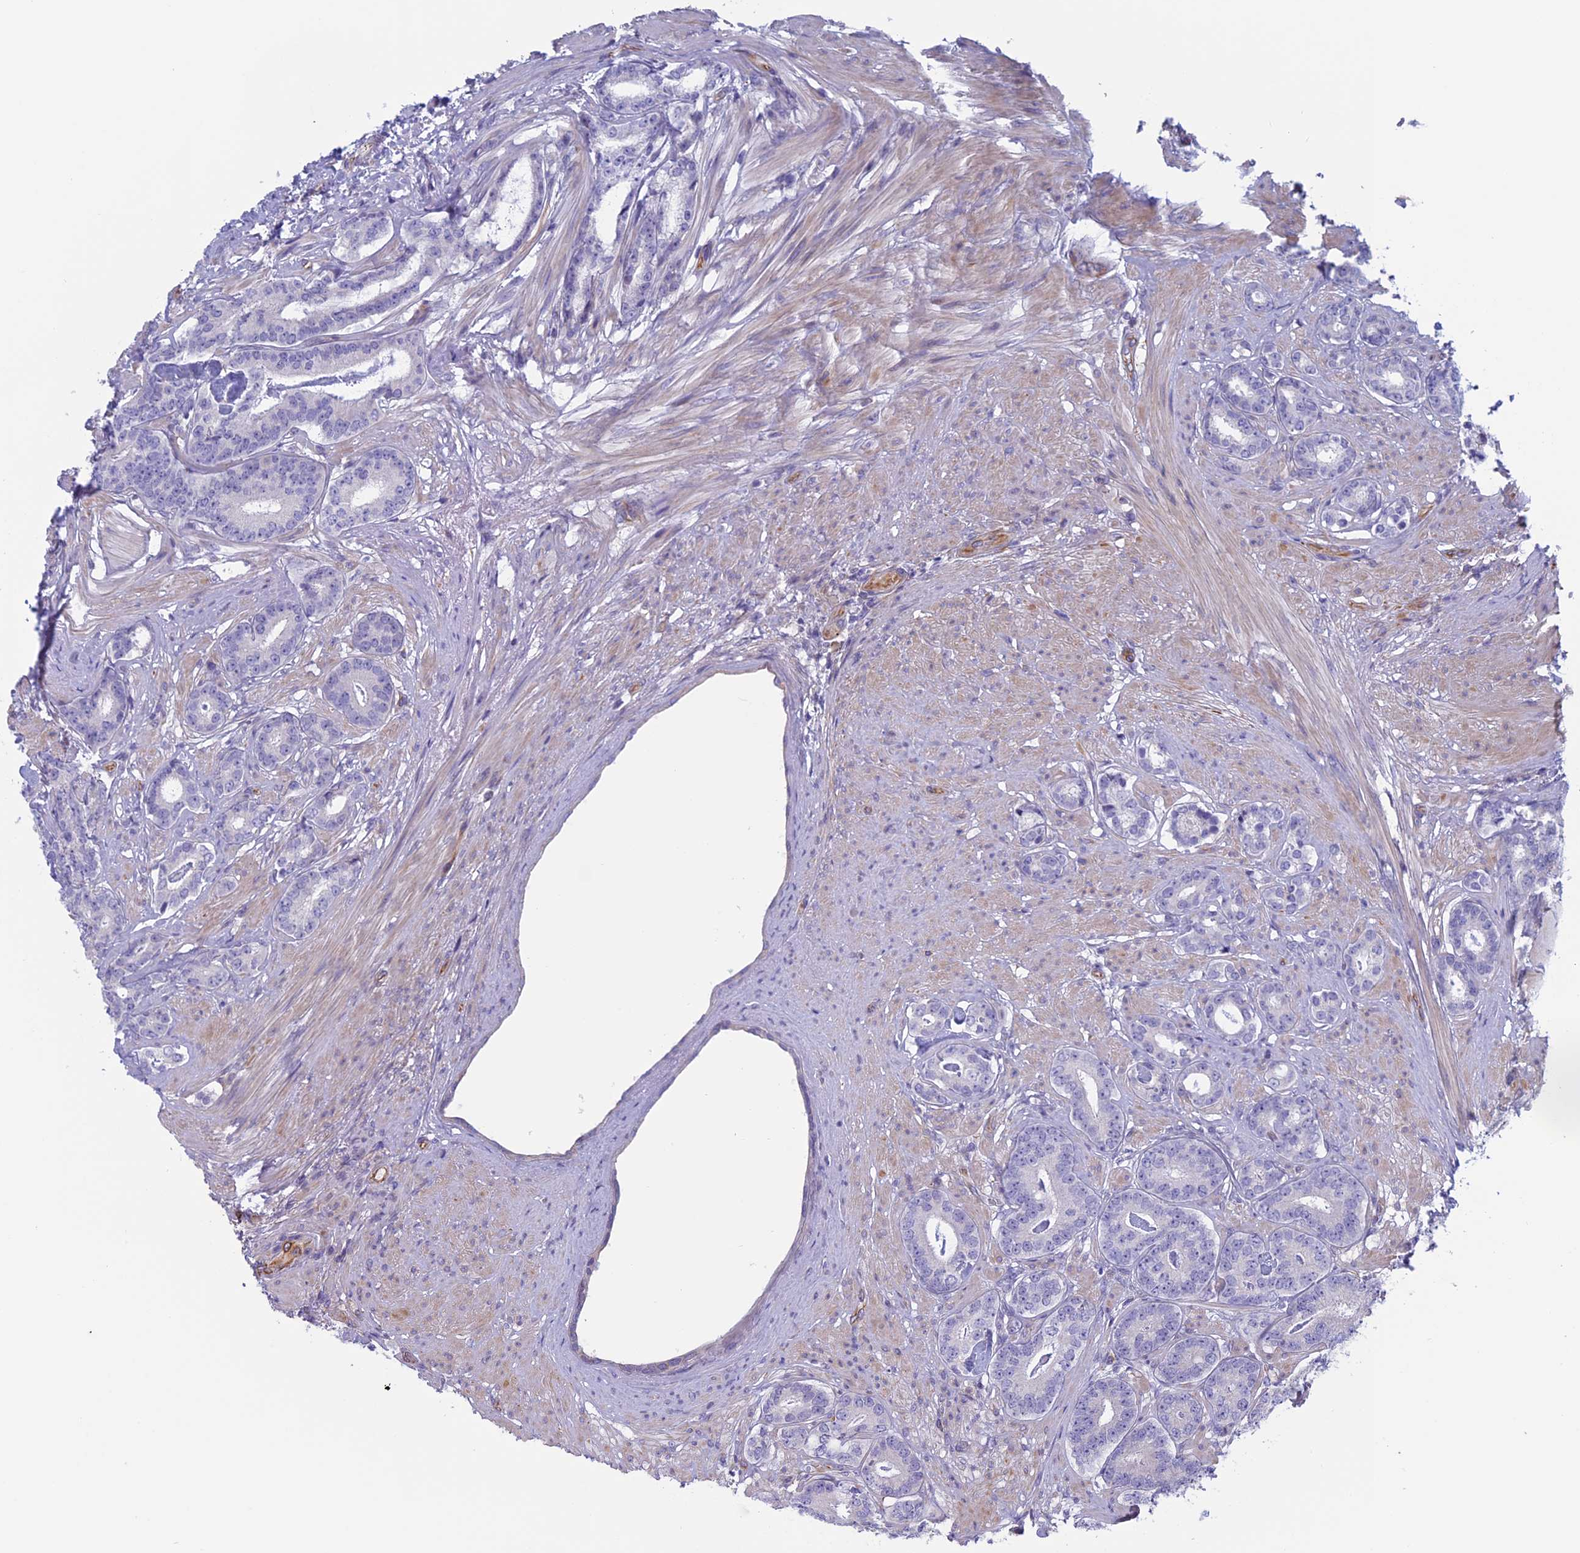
{"staining": {"intensity": "negative", "quantity": "none", "location": "none"}, "tissue": "prostate cancer", "cell_type": "Tumor cells", "image_type": "cancer", "snomed": [{"axis": "morphology", "description": "Adenocarcinoma, Low grade"}, {"axis": "topography", "description": "Prostate"}], "caption": "Tumor cells are negative for brown protein staining in prostate adenocarcinoma (low-grade).", "gene": "BCL2L10", "patient": {"sex": "male", "age": 71}}